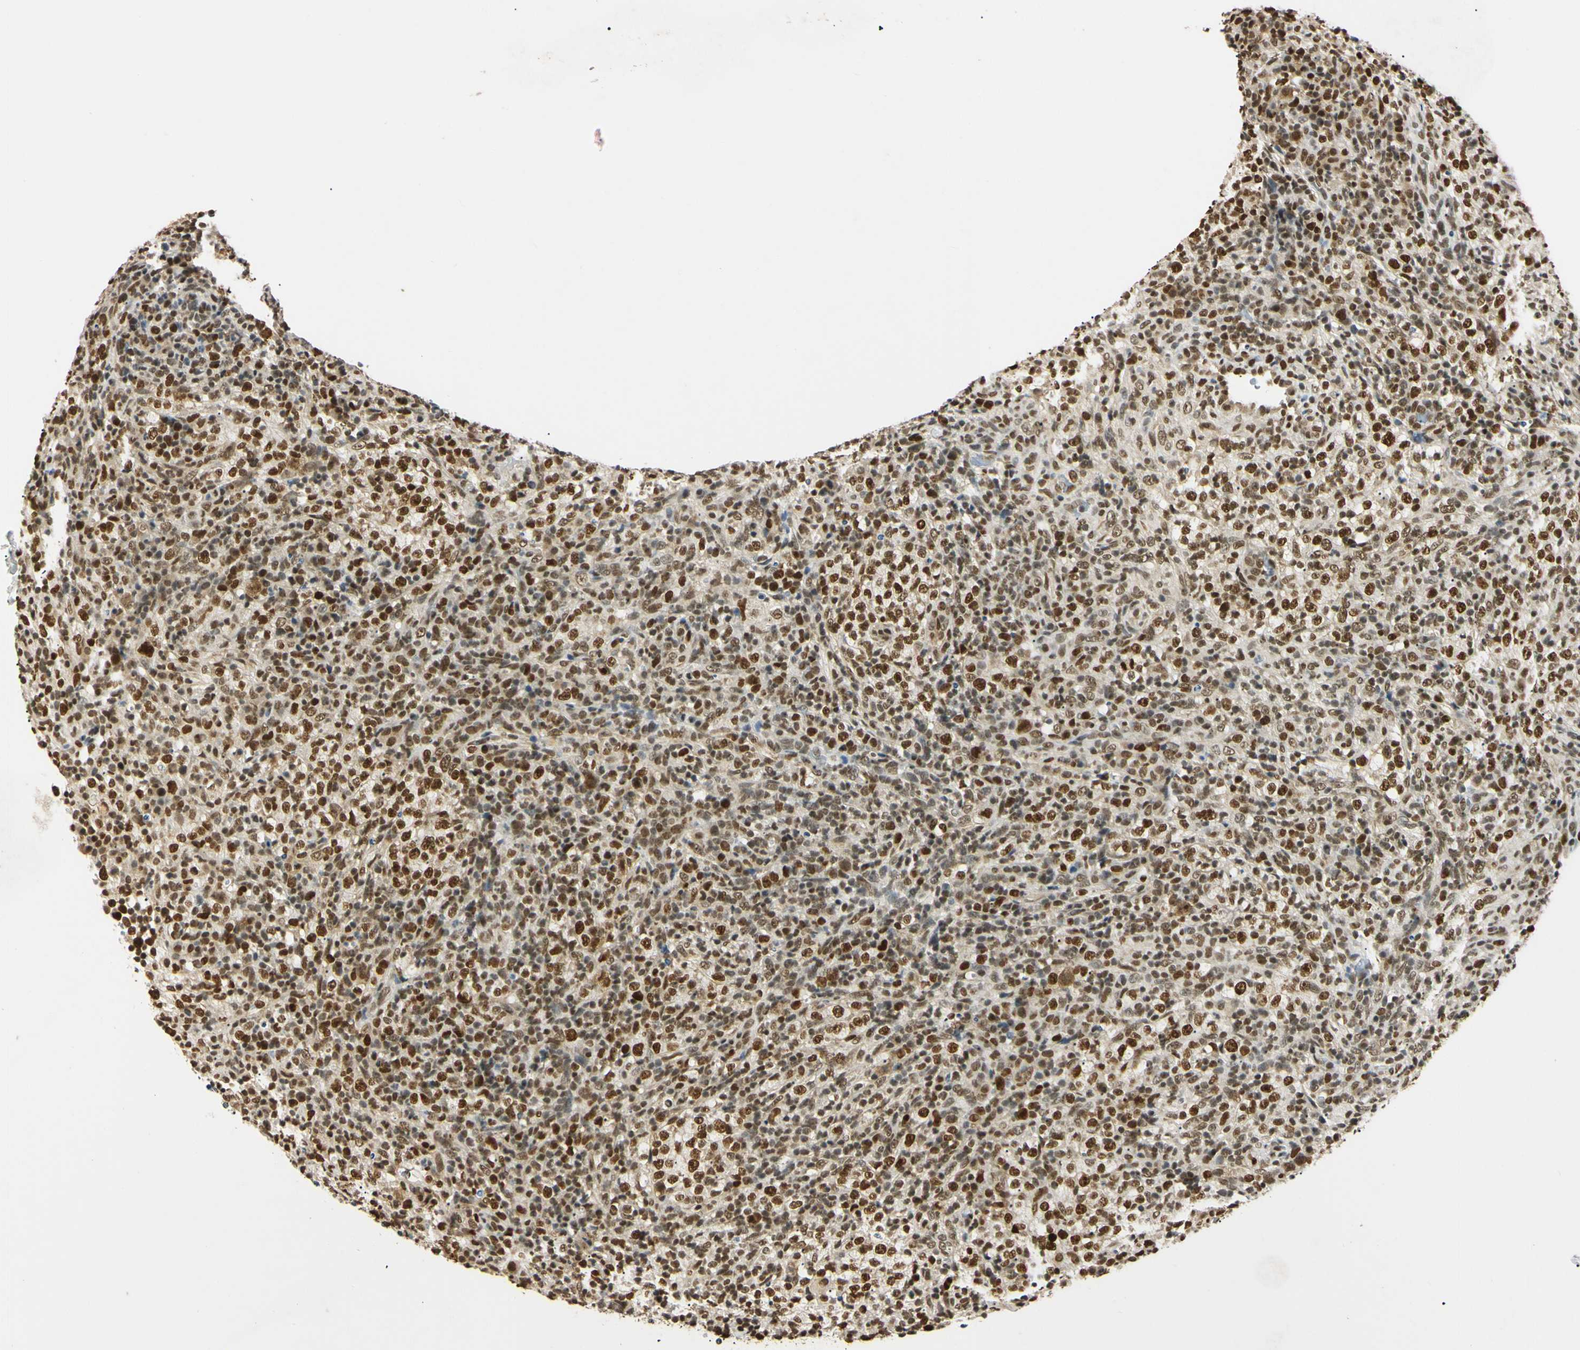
{"staining": {"intensity": "strong", "quantity": ">75%", "location": "nuclear"}, "tissue": "lymphoma", "cell_type": "Tumor cells", "image_type": "cancer", "snomed": [{"axis": "morphology", "description": "Malignant lymphoma, non-Hodgkin's type, High grade"}, {"axis": "topography", "description": "Lymph node"}], "caption": "Lymphoma stained for a protein (brown) exhibits strong nuclear positive expression in approximately >75% of tumor cells.", "gene": "SMARCA5", "patient": {"sex": "female", "age": 76}}